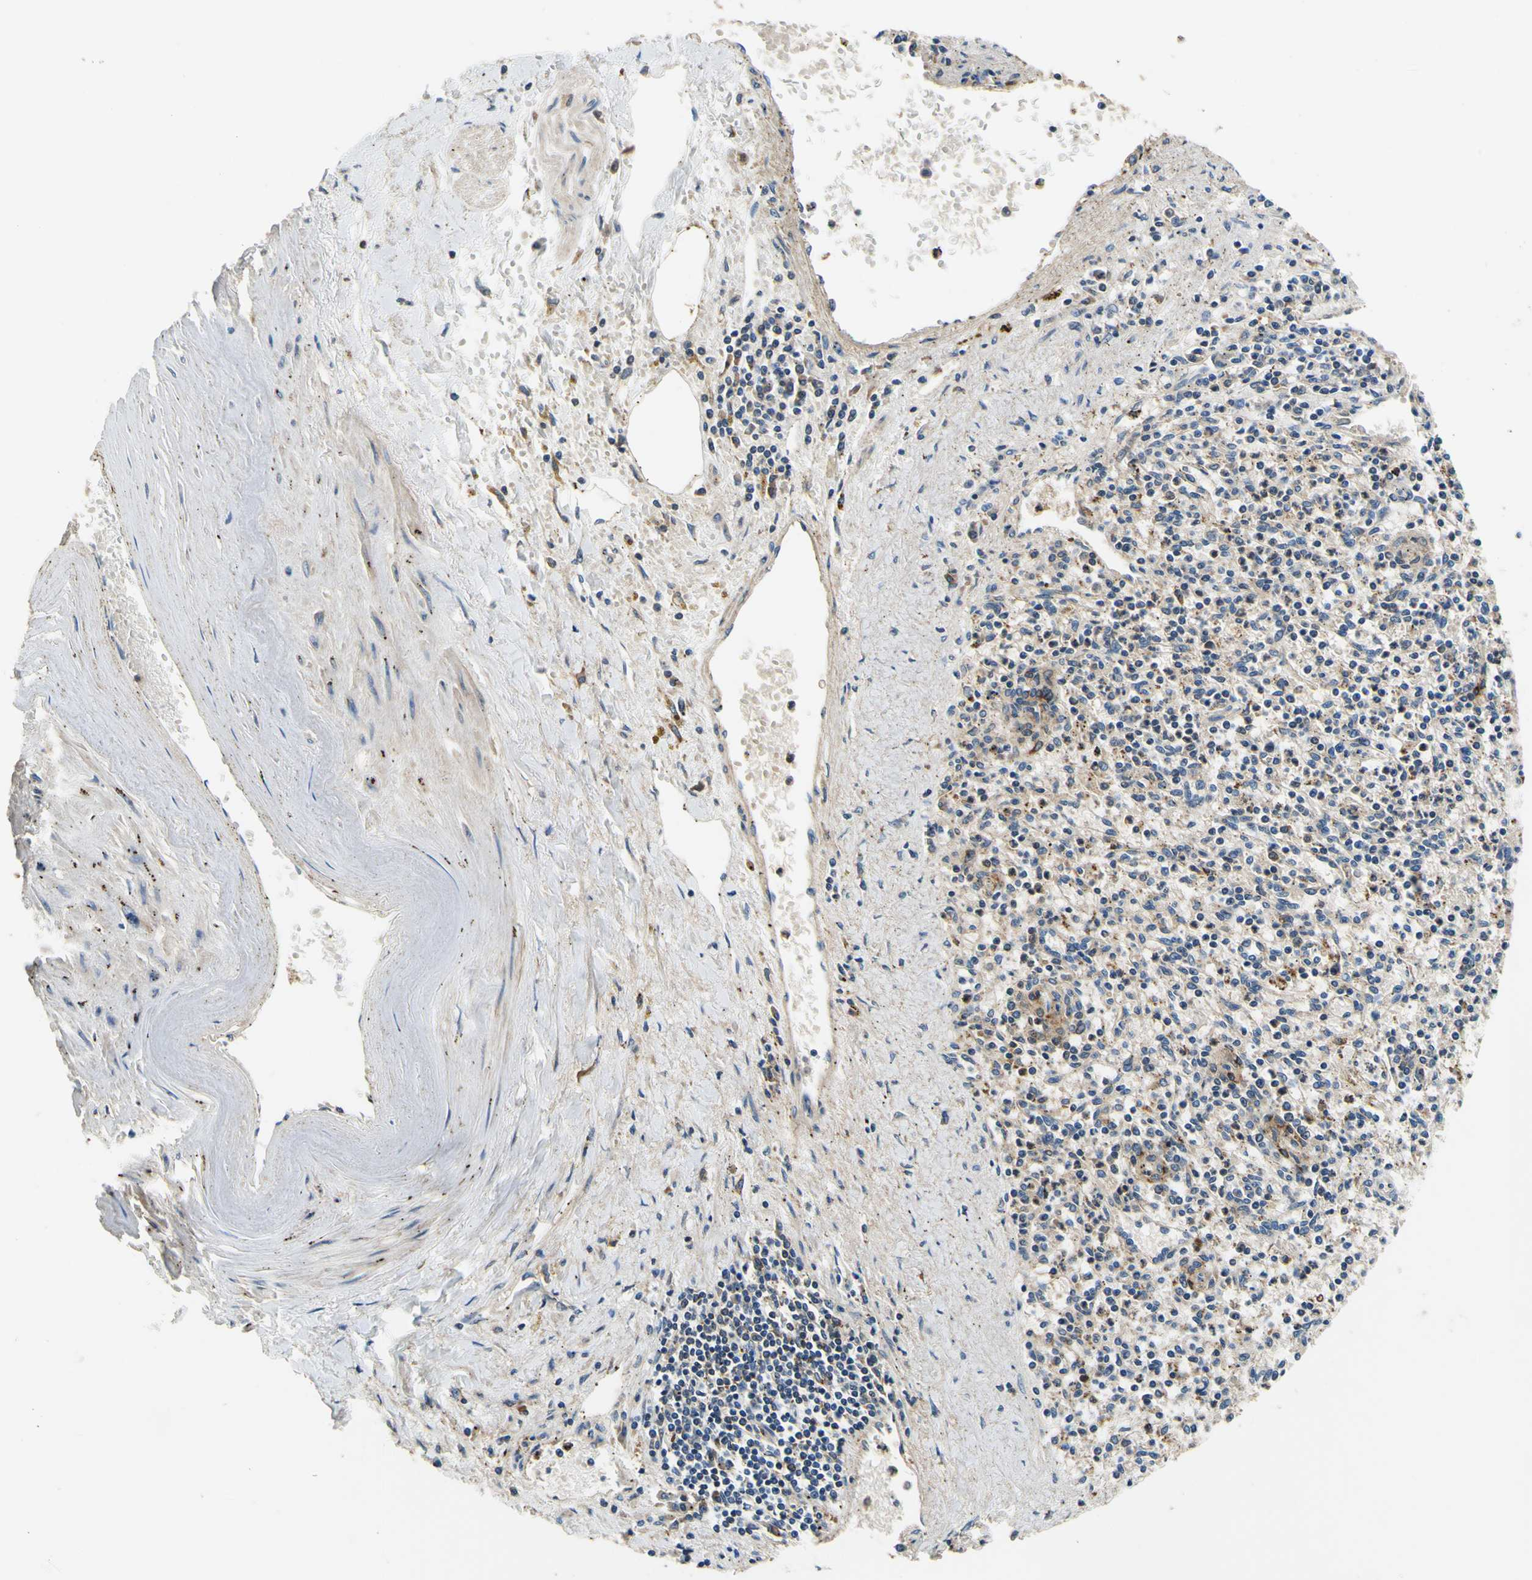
{"staining": {"intensity": "weak", "quantity": "25%-75%", "location": "cytoplasmic/membranous"}, "tissue": "spleen", "cell_type": "Cells in red pulp", "image_type": "normal", "snomed": [{"axis": "morphology", "description": "Normal tissue, NOS"}, {"axis": "topography", "description": "Spleen"}], "caption": "Weak cytoplasmic/membranous expression is appreciated in approximately 25%-75% of cells in red pulp in unremarkable spleen.", "gene": "PLA2G4A", "patient": {"sex": "male", "age": 72}}